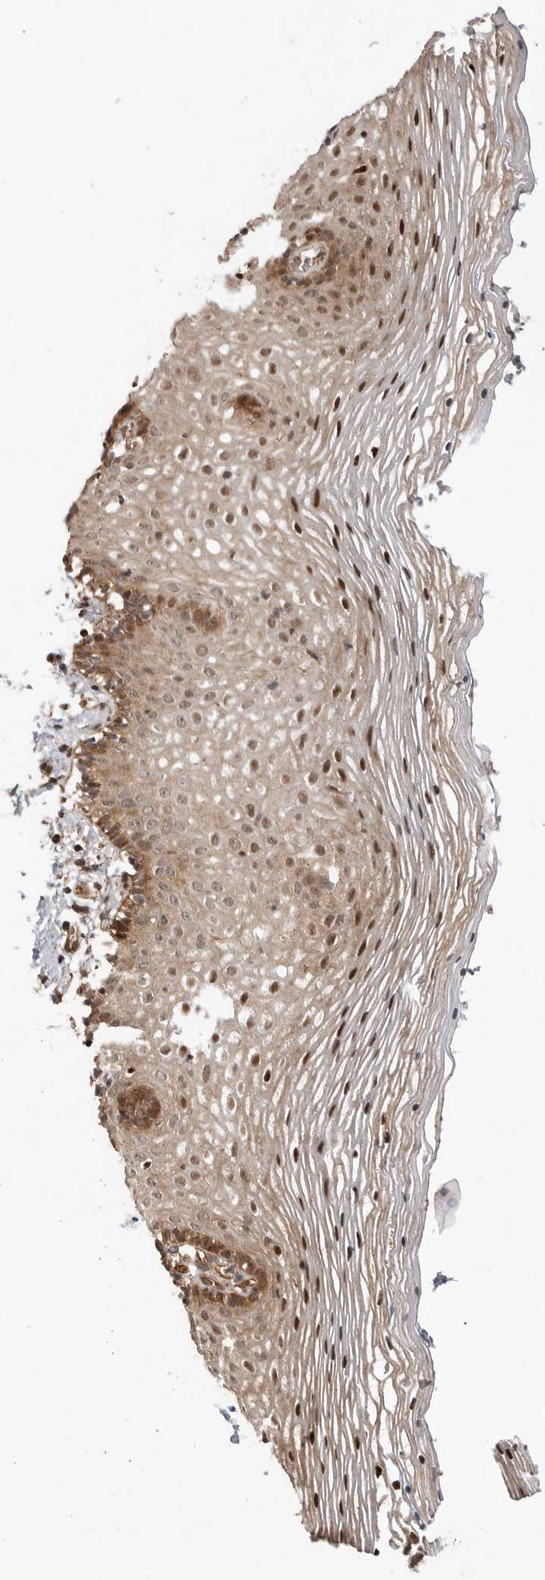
{"staining": {"intensity": "moderate", "quantity": ">75%", "location": "cytoplasmic/membranous,nuclear"}, "tissue": "vagina", "cell_type": "Squamous epithelial cells", "image_type": "normal", "snomed": [{"axis": "morphology", "description": "Normal tissue, NOS"}, {"axis": "topography", "description": "Vagina"}], "caption": "Human vagina stained with a brown dye reveals moderate cytoplasmic/membranous,nuclear positive positivity in about >75% of squamous epithelial cells.", "gene": "ADPRS", "patient": {"sex": "female", "age": 32}}